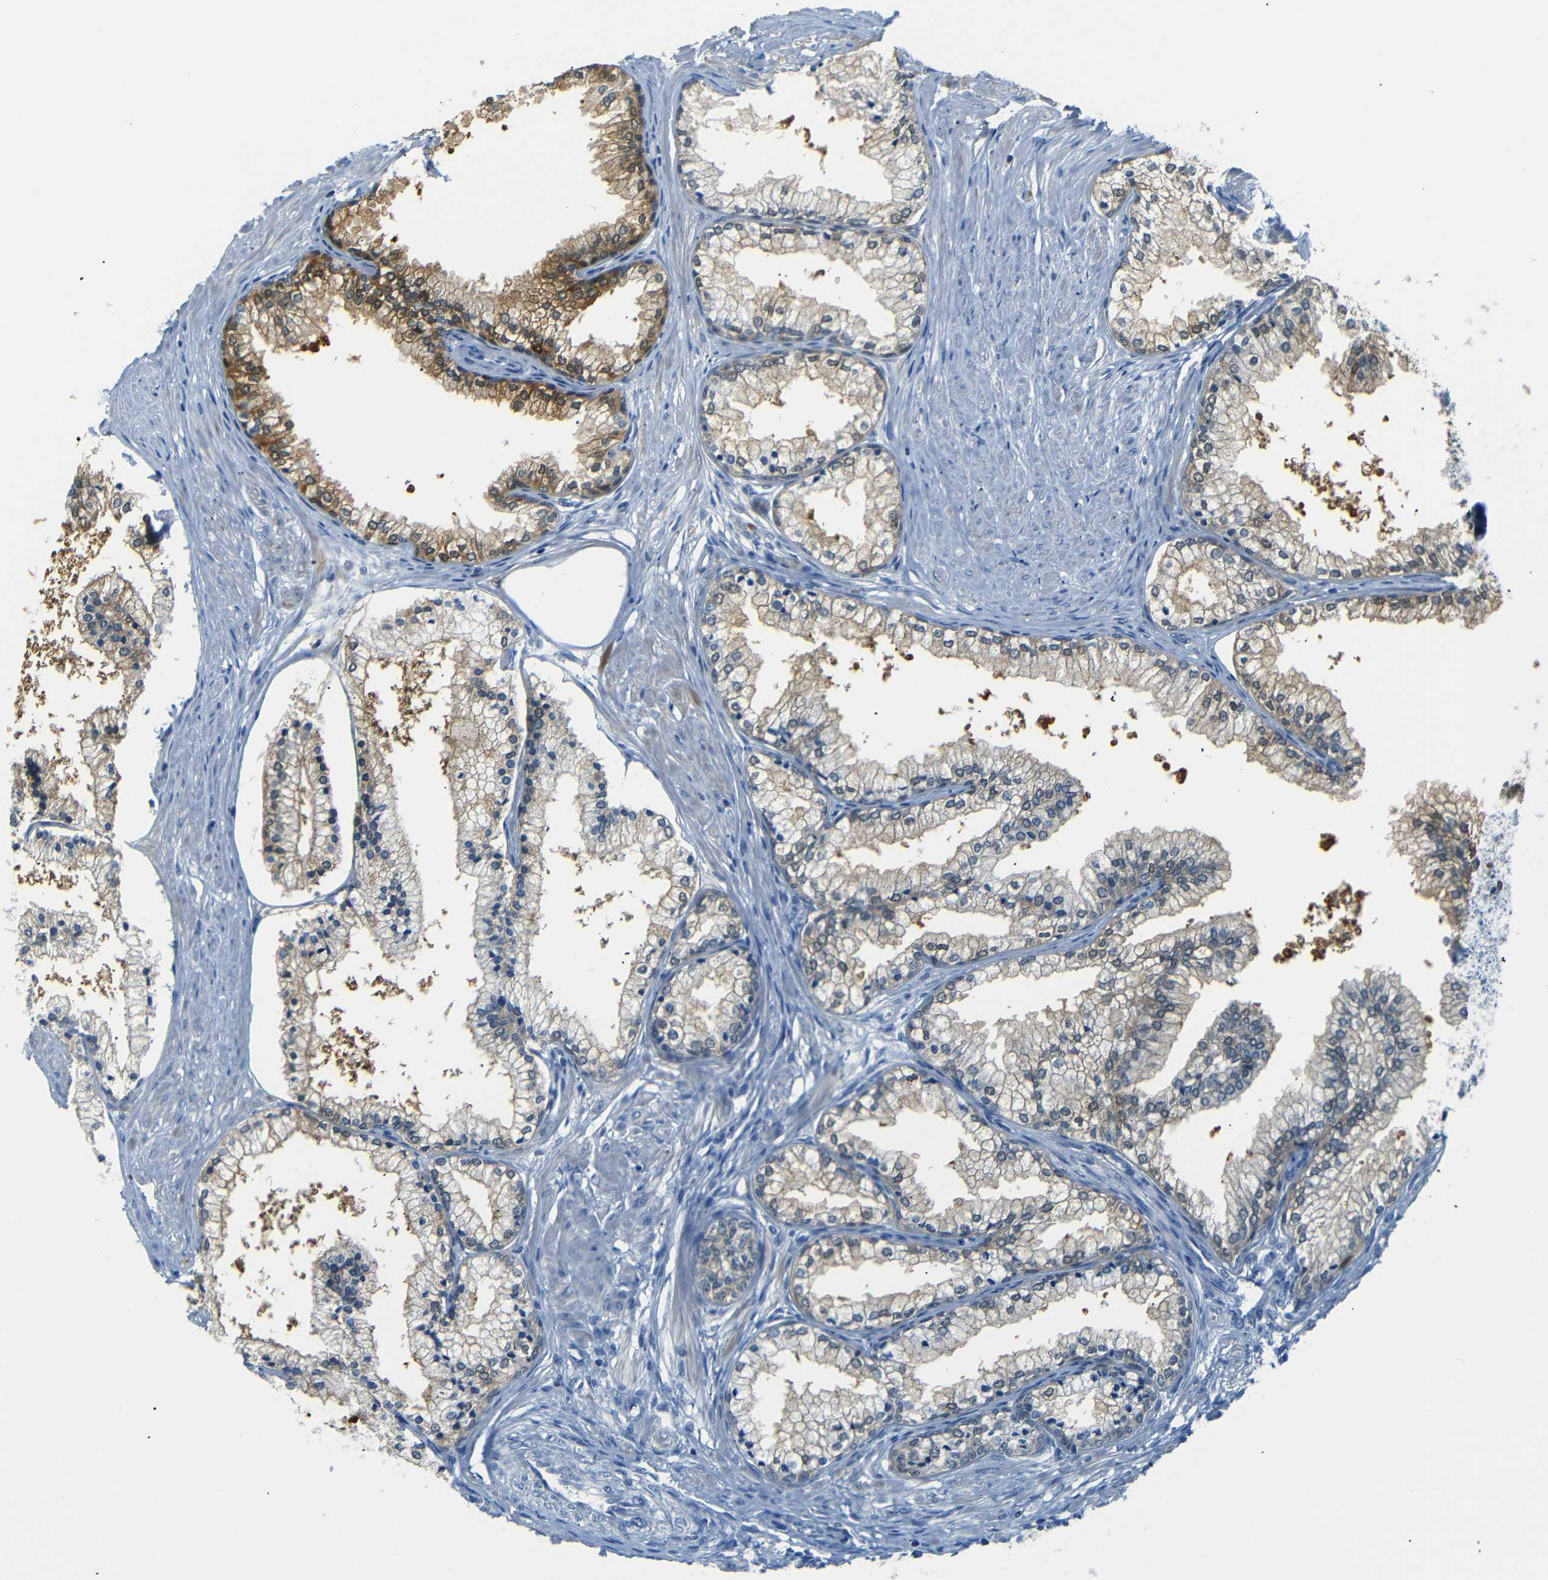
{"staining": {"intensity": "moderate", "quantity": "25%-75%", "location": "cytoplasmic/membranous"}, "tissue": "prostate cancer", "cell_type": "Tumor cells", "image_type": "cancer", "snomed": [{"axis": "morphology", "description": "Adenocarcinoma, Low grade"}, {"axis": "topography", "description": "Prostate"}], "caption": "A micrograph of low-grade adenocarcinoma (prostate) stained for a protein reveals moderate cytoplasmic/membranous brown staining in tumor cells.", "gene": "SFN", "patient": {"sex": "male", "age": 71}}